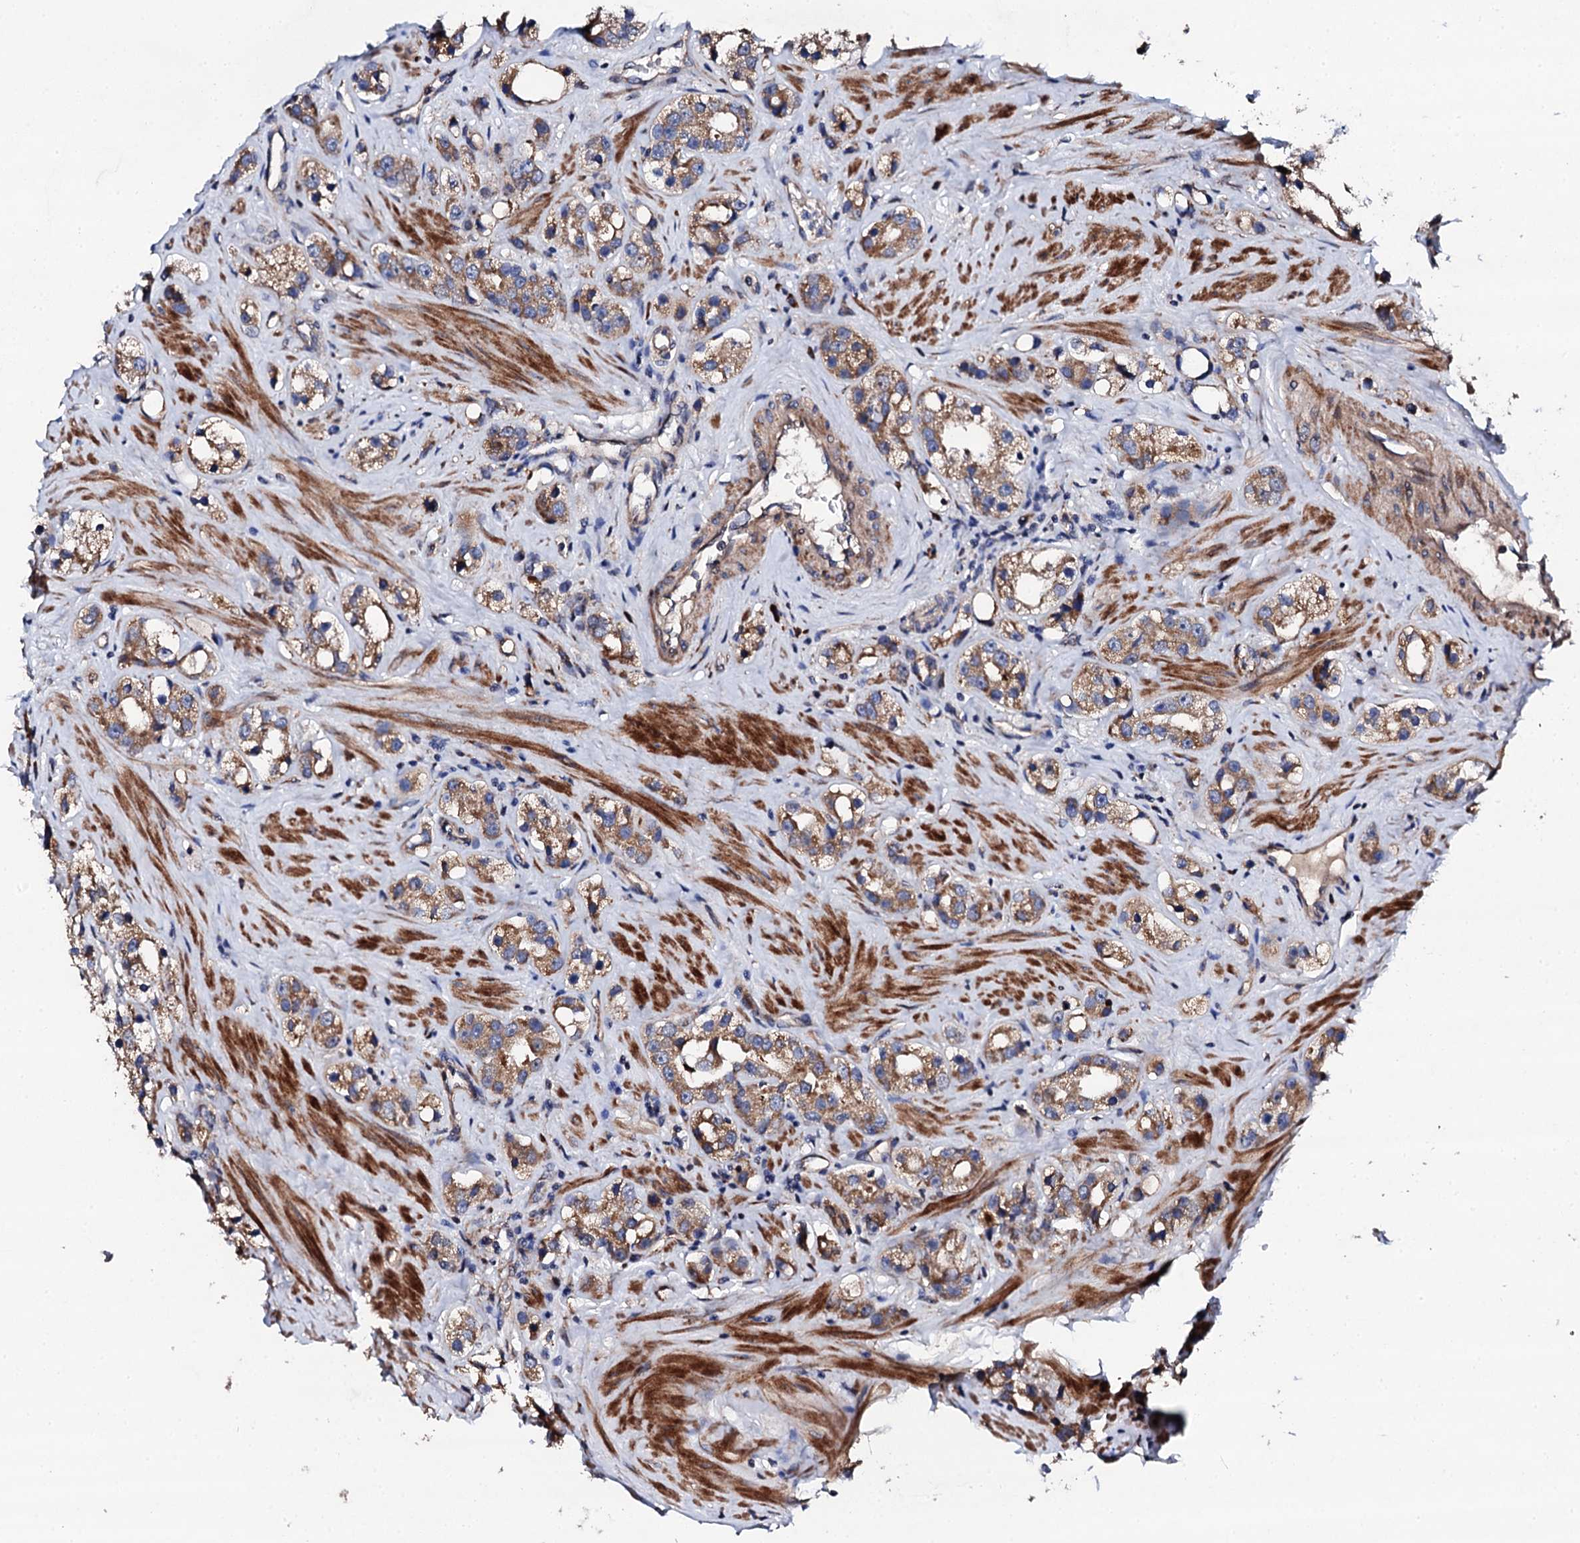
{"staining": {"intensity": "moderate", "quantity": ">75%", "location": "cytoplasmic/membranous"}, "tissue": "prostate cancer", "cell_type": "Tumor cells", "image_type": "cancer", "snomed": [{"axis": "morphology", "description": "Adenocarcinoma, NOS"}, {"axis": "topography", "description": "Prostate"}], "caption": "Prostate cancer (adenocarcinoma) stained with a brown dye exhibits moderate cytoplasmic/membranous positive expression in about >75% of tumor cells.", "gene": "LIPT2", "patient": {"sex": "male", "age": 79}}